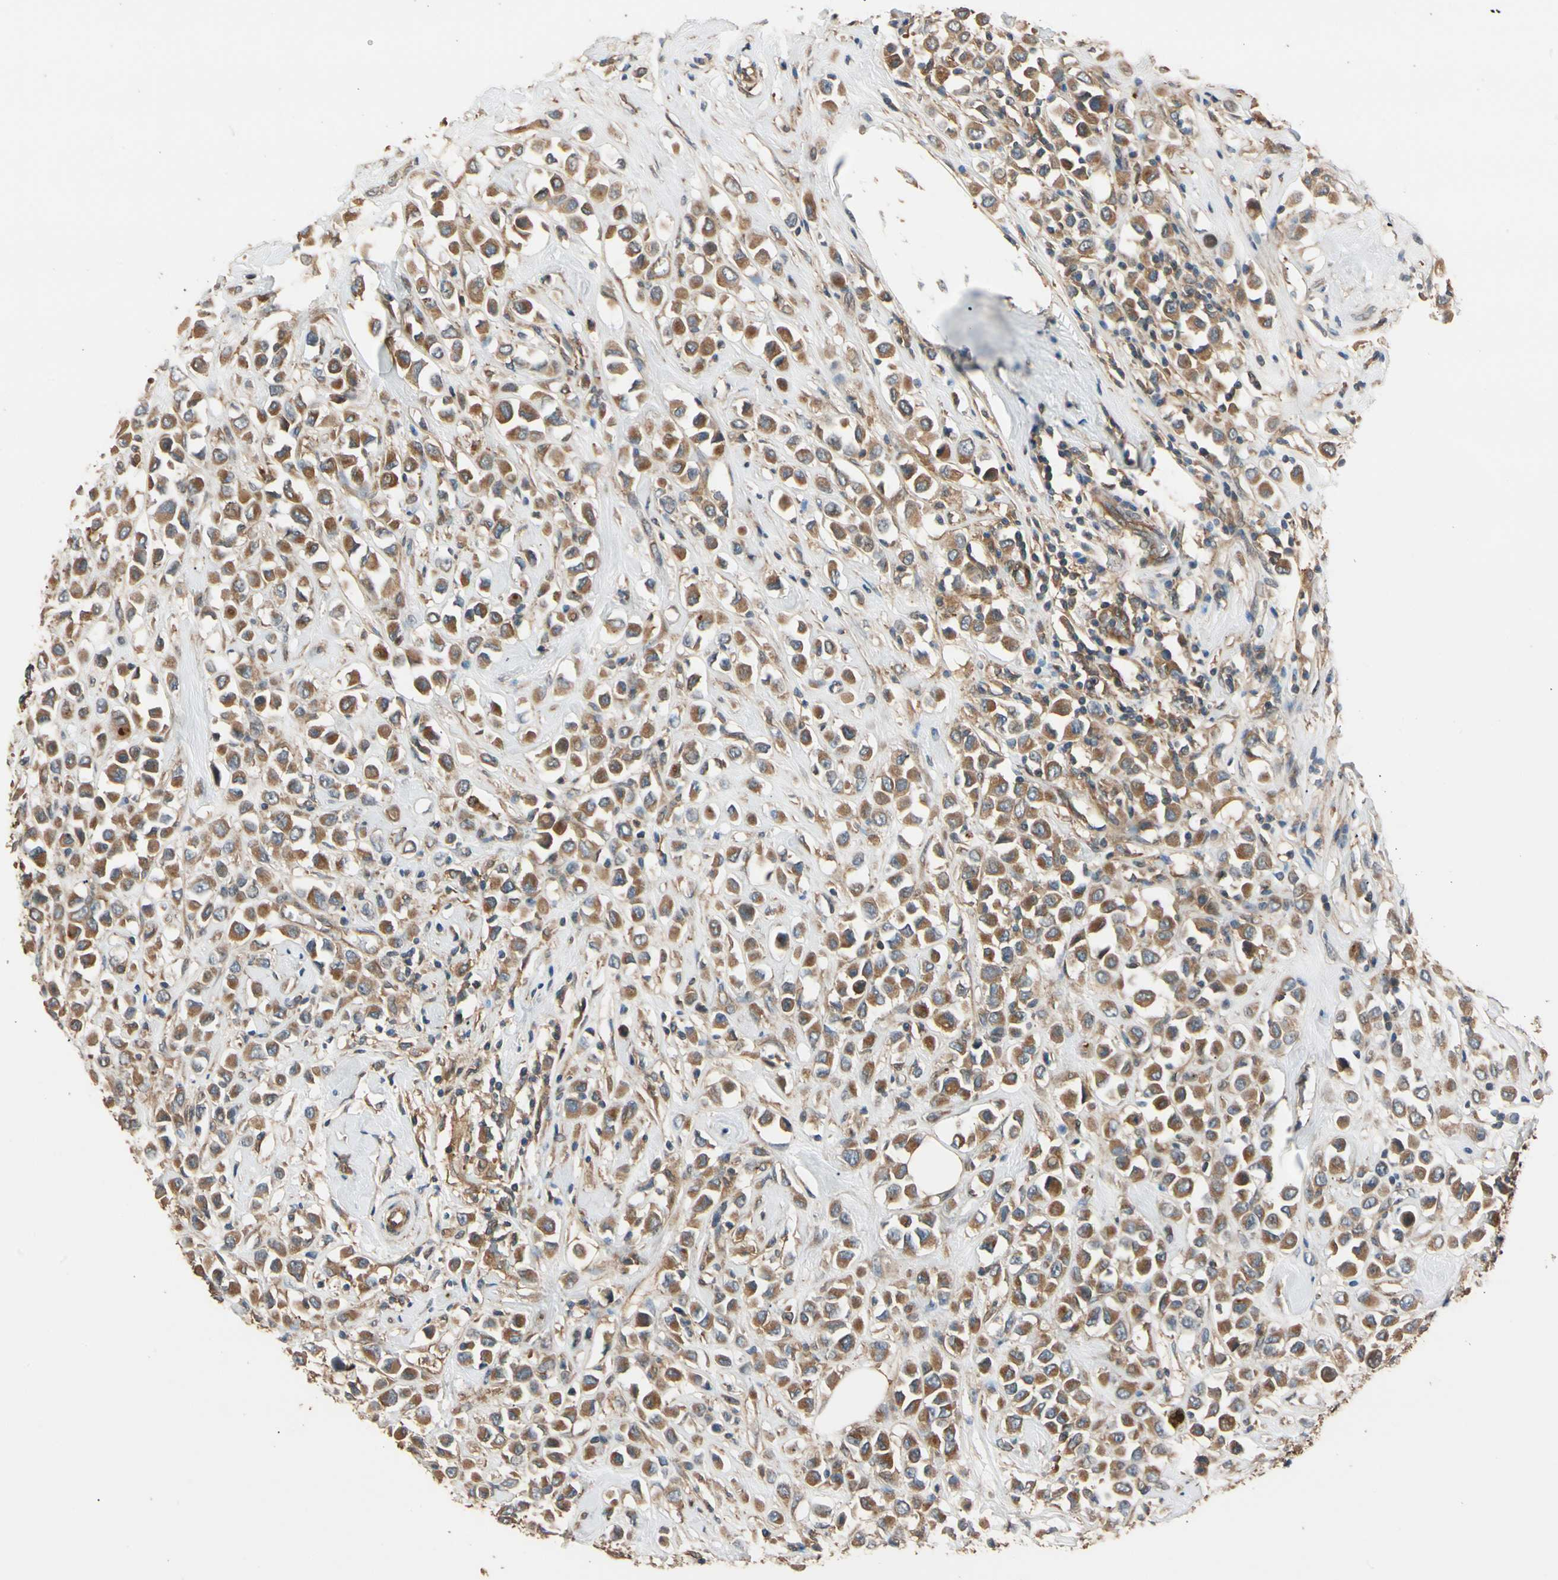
{"staining": {"intensity": "moderate", "quantity": ">75%", "location": "cytoplasmic/membranous"}, "tissue": "breast cancer", "cell_type": "Tumor cells", "image_type": "cancer", "snomed": [{"axis": "morphology", "description": "Duct carcinoma"}, {"axis": "topography", "description": "Breast"}], "caption": "Immunohistochemical staining of breast intraductal carcinoma exhibits medium levels of moderate cytoplasmic/membranous expression in approximately >75% of tumor cells.", "gene": "MGRN1", "patient": {"sex": "female", "age": 61}}